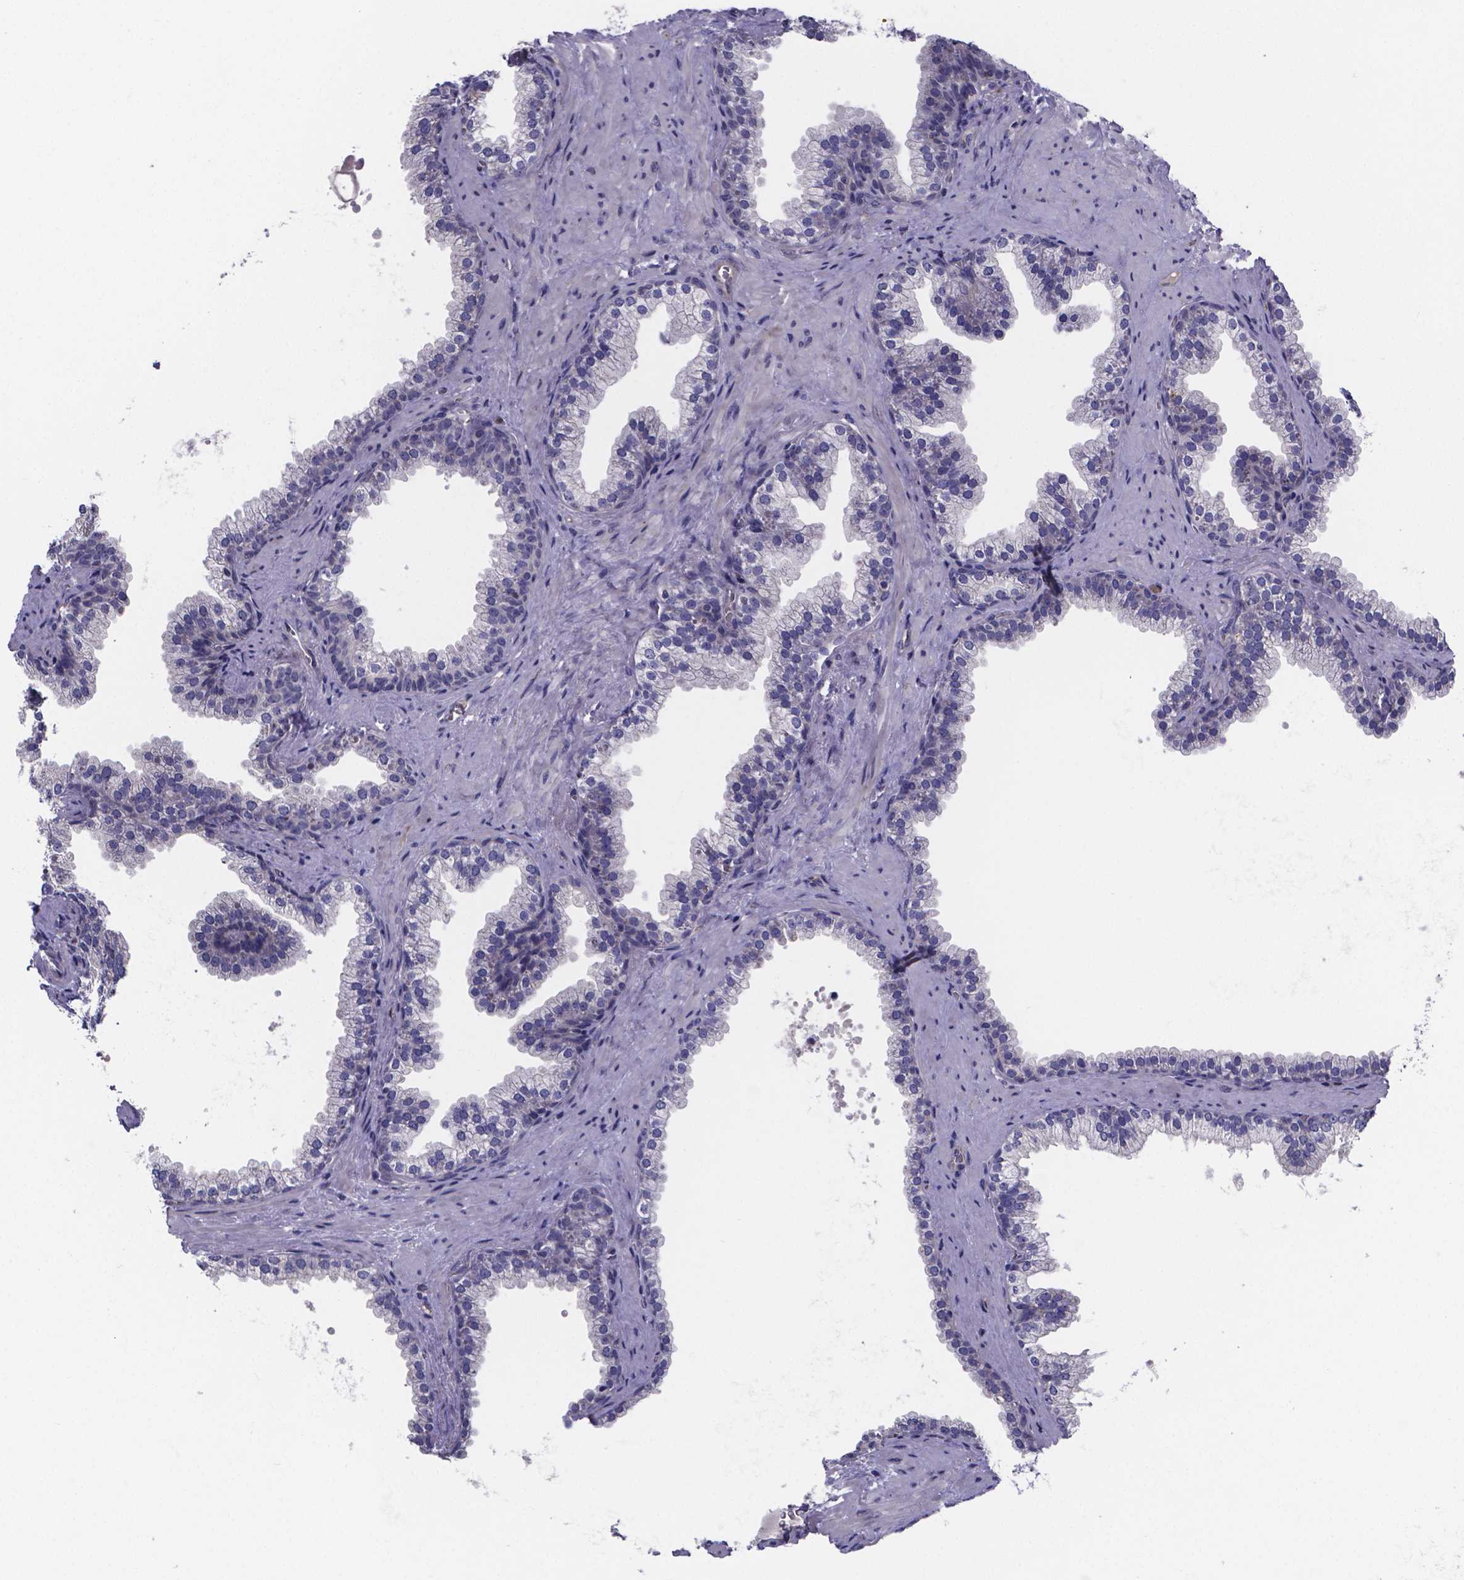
{"staining": {"intensity": "negative", "quantity": "none", "location": "none"}, "tissue": "prostate", "cell_type": "Glandular cells", "image_type": "normal", "snomed": [{"axis": "morphology", "description": "Normal tissue, NOS"}, {"axis": "topography", "description": "Prostate"}], "caption": "Immunohistochemical staining of unremarkable human prostate demonstrates no significant expression in glandular cells. The staining was performed using DAB (3,3'-diaminobenzidine) to visualize the protein expression in brown, while the nuclei were stained in blue with hematoxylin (Magnification: 20x).", "gene": "SFRP4", "patient": {"sex": "male", "age": 79}}